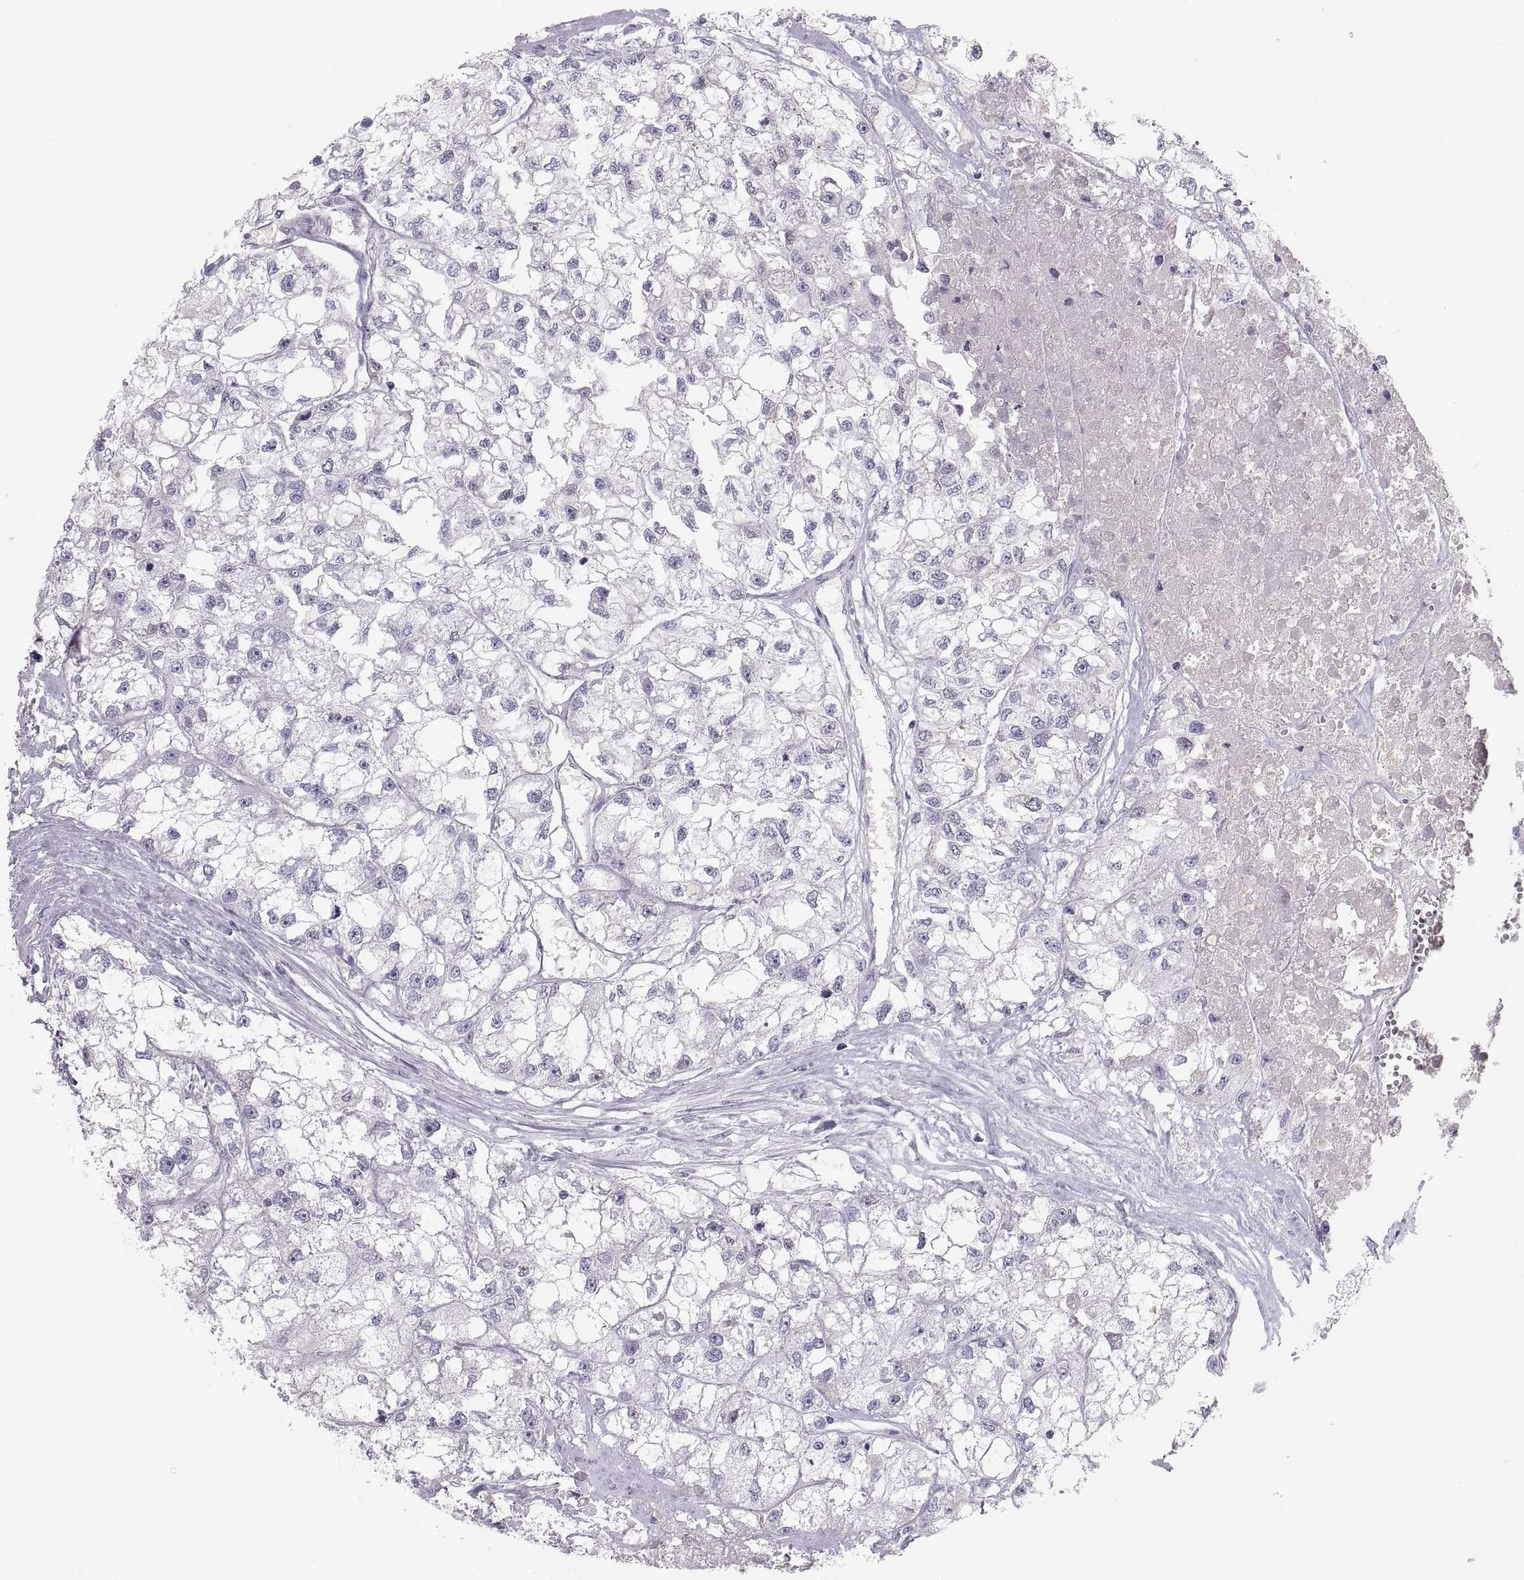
{"staining": {"intensity": "negative", "quantity": "none", "location": "none"}, "tissue": "renal cancer", "cell_type": "Tumor cells", "image_type": "cancer", "snomed": [{"axis": "morphology", "description": "Adenocarcinoma, NOS"}, {"axis": "topography", "description": "Kidney"}], "caption": "This micrograph is of renal cancer stained with immunohistochemistry (IHC) to label a protein in brown with the nuclei are counter-stained blue. There is no positivity in tumor cells.", "gene": "MAGEB2", "patient": {"sex": "male", "age": 56}}